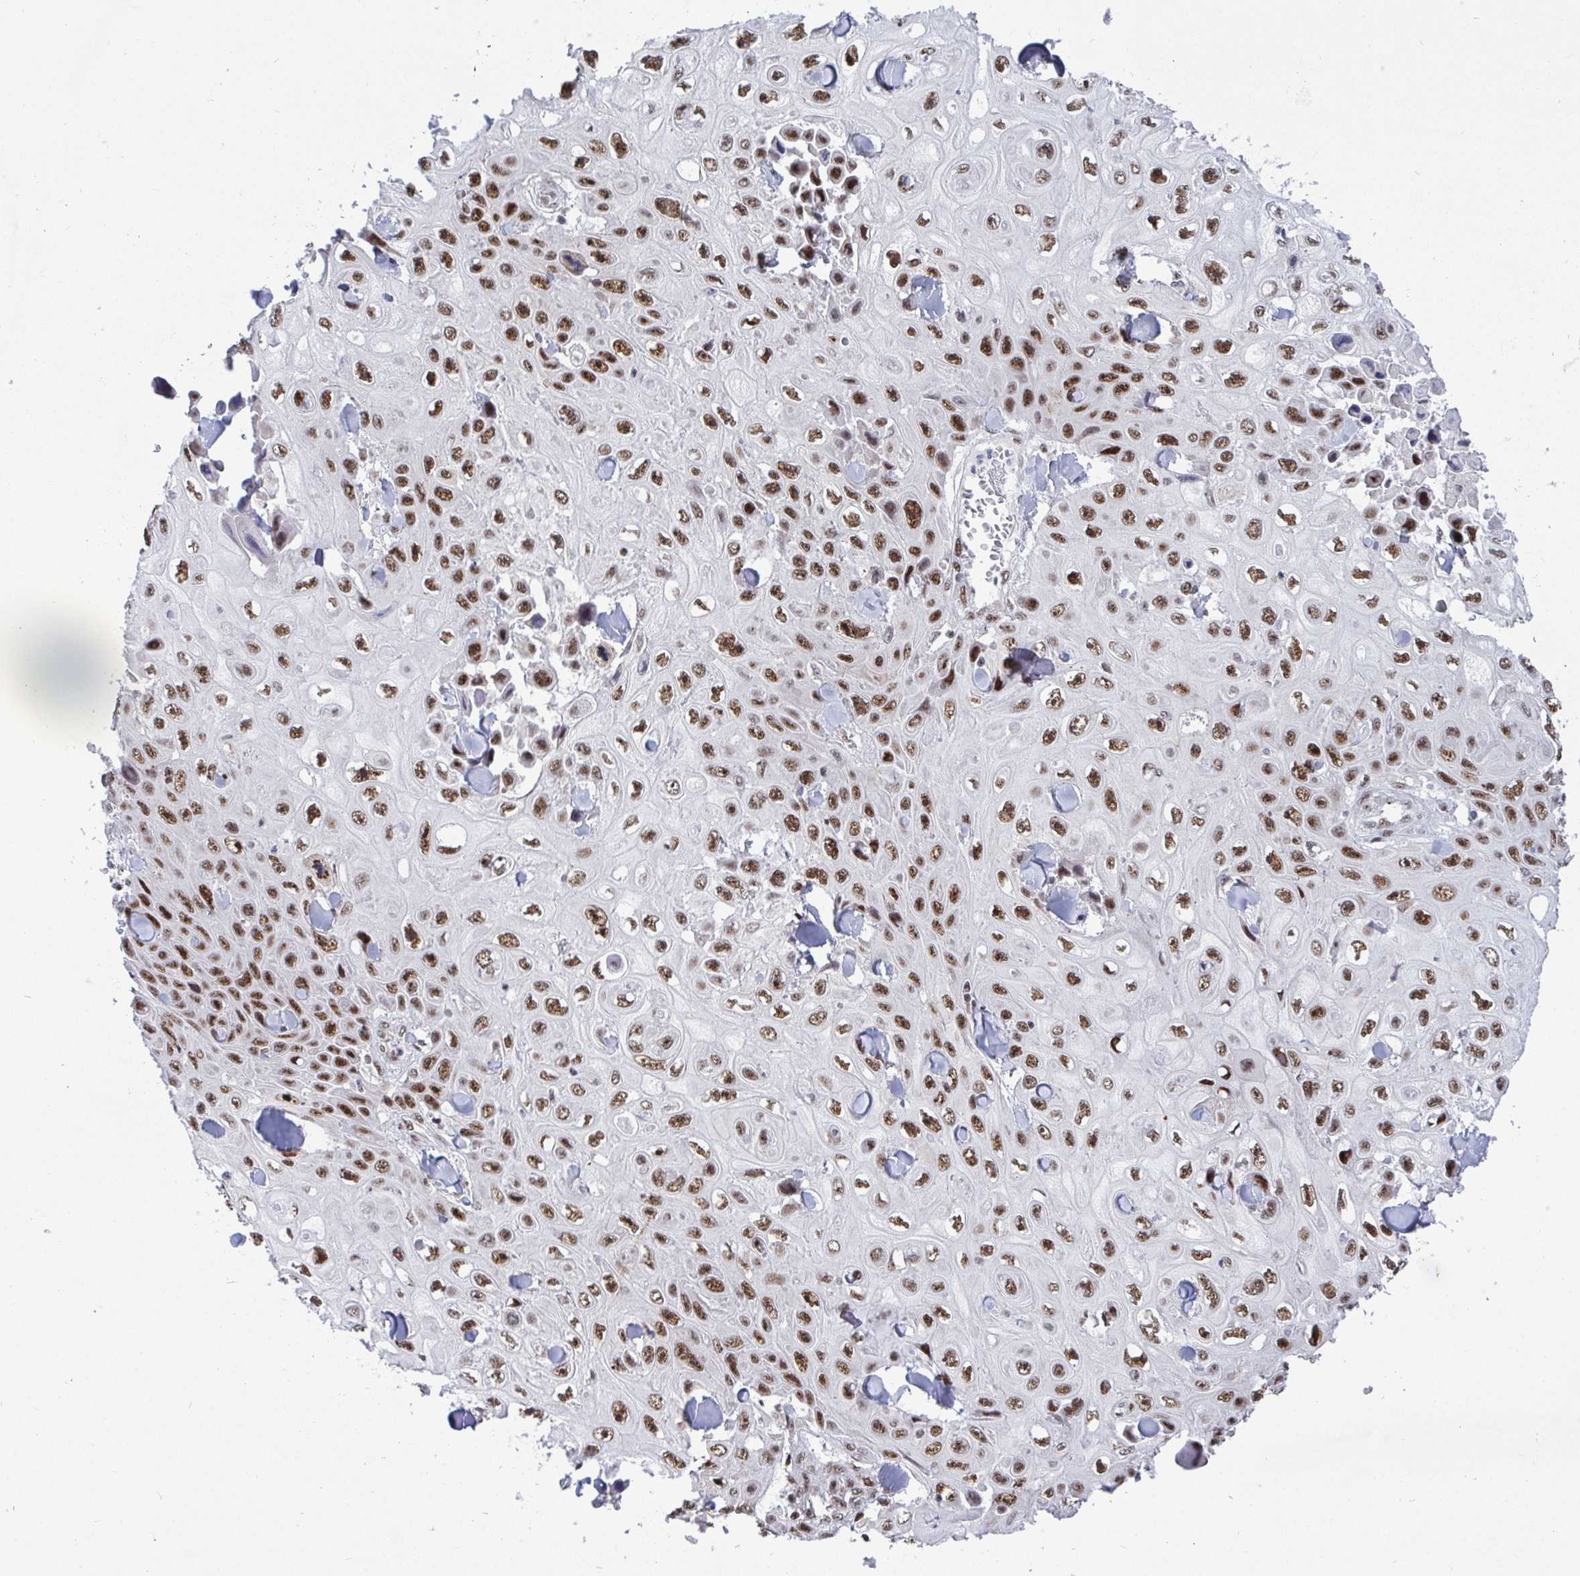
{"staining": {"intensity": "moderate", "quantity": ">75%", "location": "nuclear"}, "tissue": "skin cancer", "cell_type": "Tumor cells", "image_type": "cancer", "snomed": [{"axis": "morphology", "description": "Squamous cell carcinoma, NOS"}, {"axis": "topography", "description": "Skin"}], "caption": "A micrograph of human skin cancer stained for a protein displays moderate nuclear brown staining in tumor cells.", "gene": "WBP11", "patient": {"sex": "male", "age": 82}}